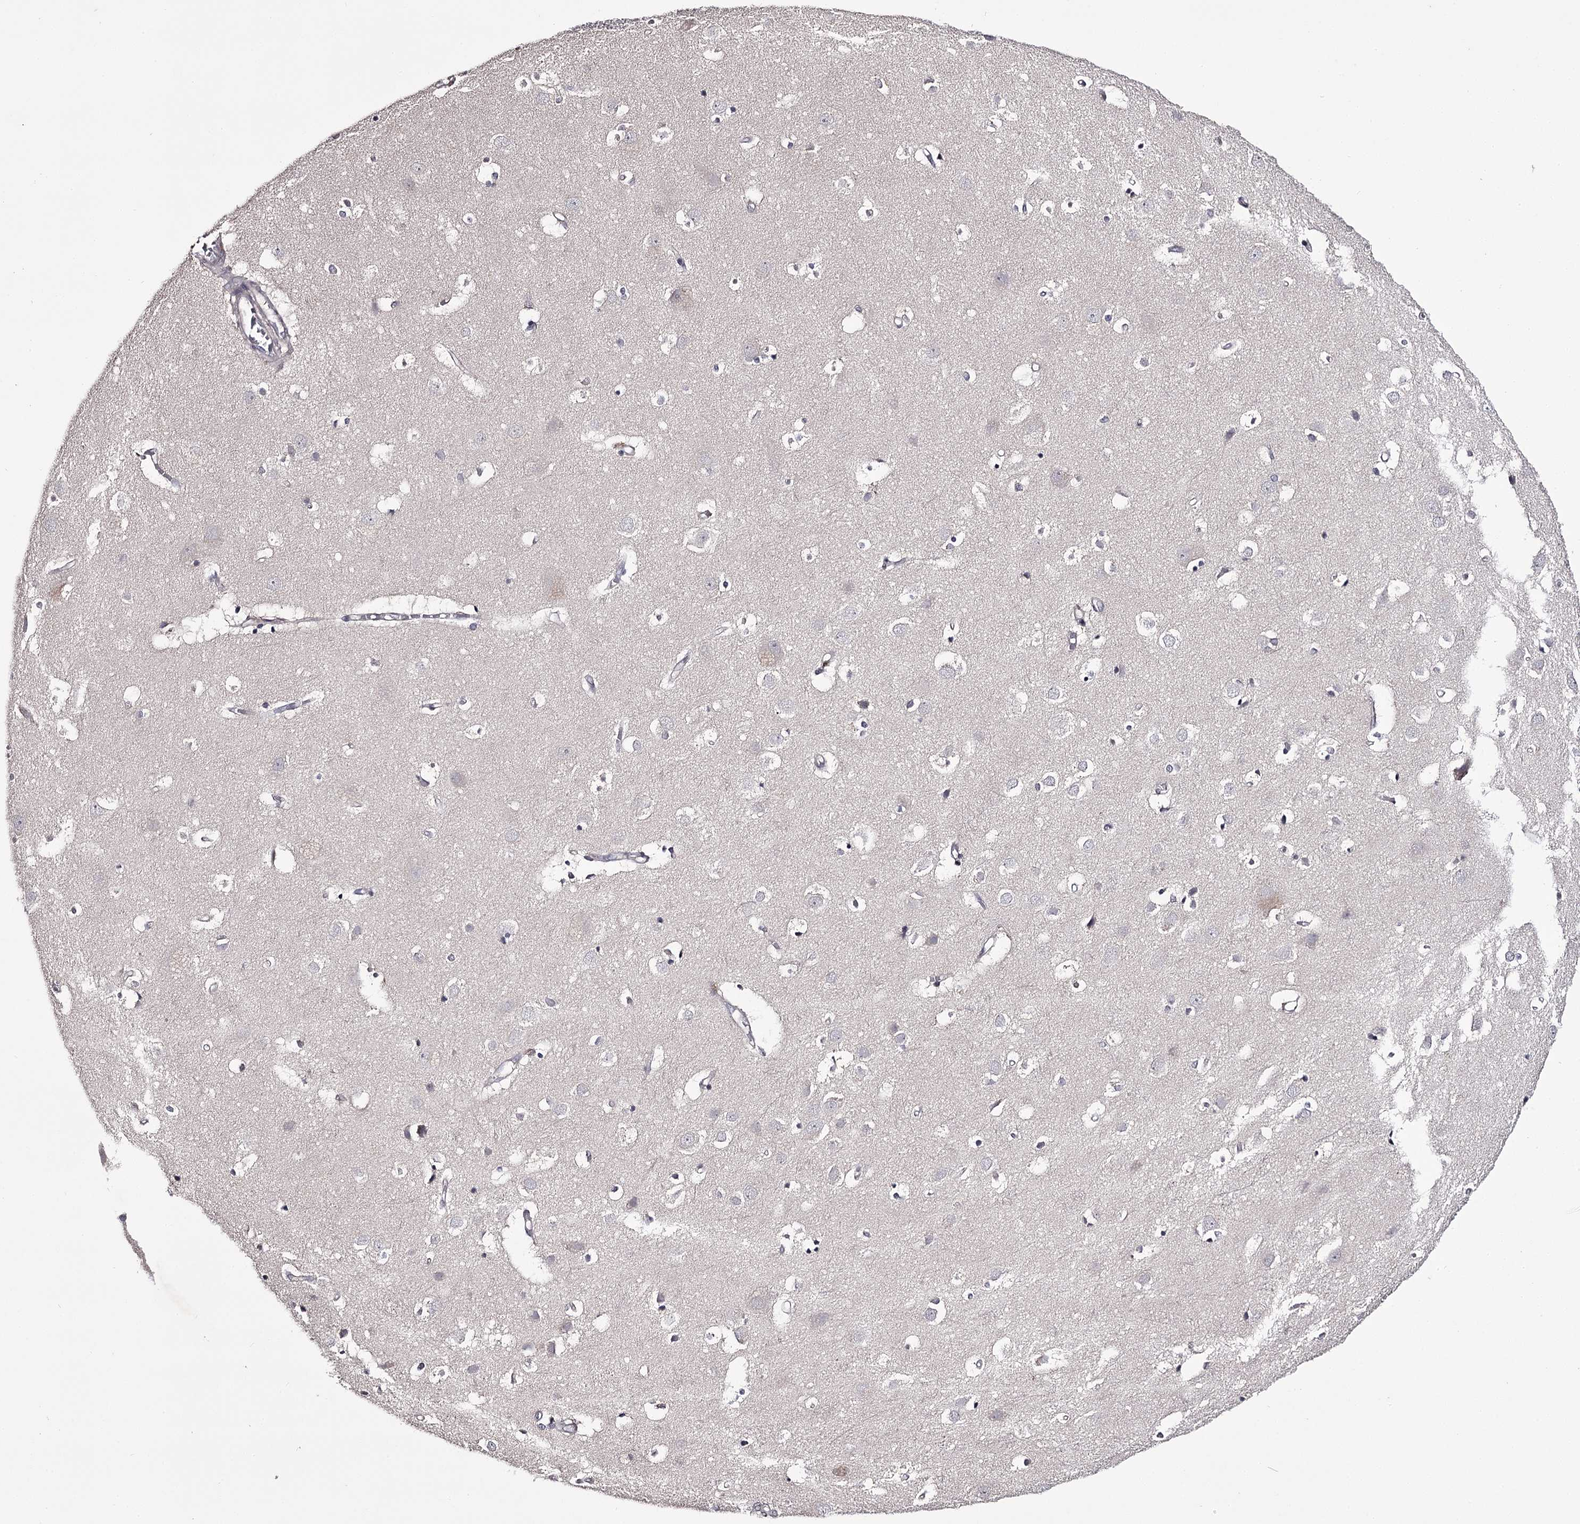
{"staining": {"intensity": "negative", "quantity": "none", "location": "none"}, "tissue": "cerebral cortex", "cell_type": "Endothelial cells", "image_type": "normal", "snomed": [{"axis": "morphology", "description": "Normal tissue, NOS"}, {"axis": "topography", "description": "Cerebral cortex"}], "caption": "IHC histopathology image of benign cerebral cortex: cerebral cortex stained with DAB (3,3'-diaminobenzidine) demonstrates no significant protein staining in endothelial cells. (Stains: DAB (3,3'-diaminobenzidine) IHC with hematoxylin counter stain, Microscopy: brightfield microscopy at high magnification).", "gene": "PRM2", "patient": {"sex": "male", "age": 54}}